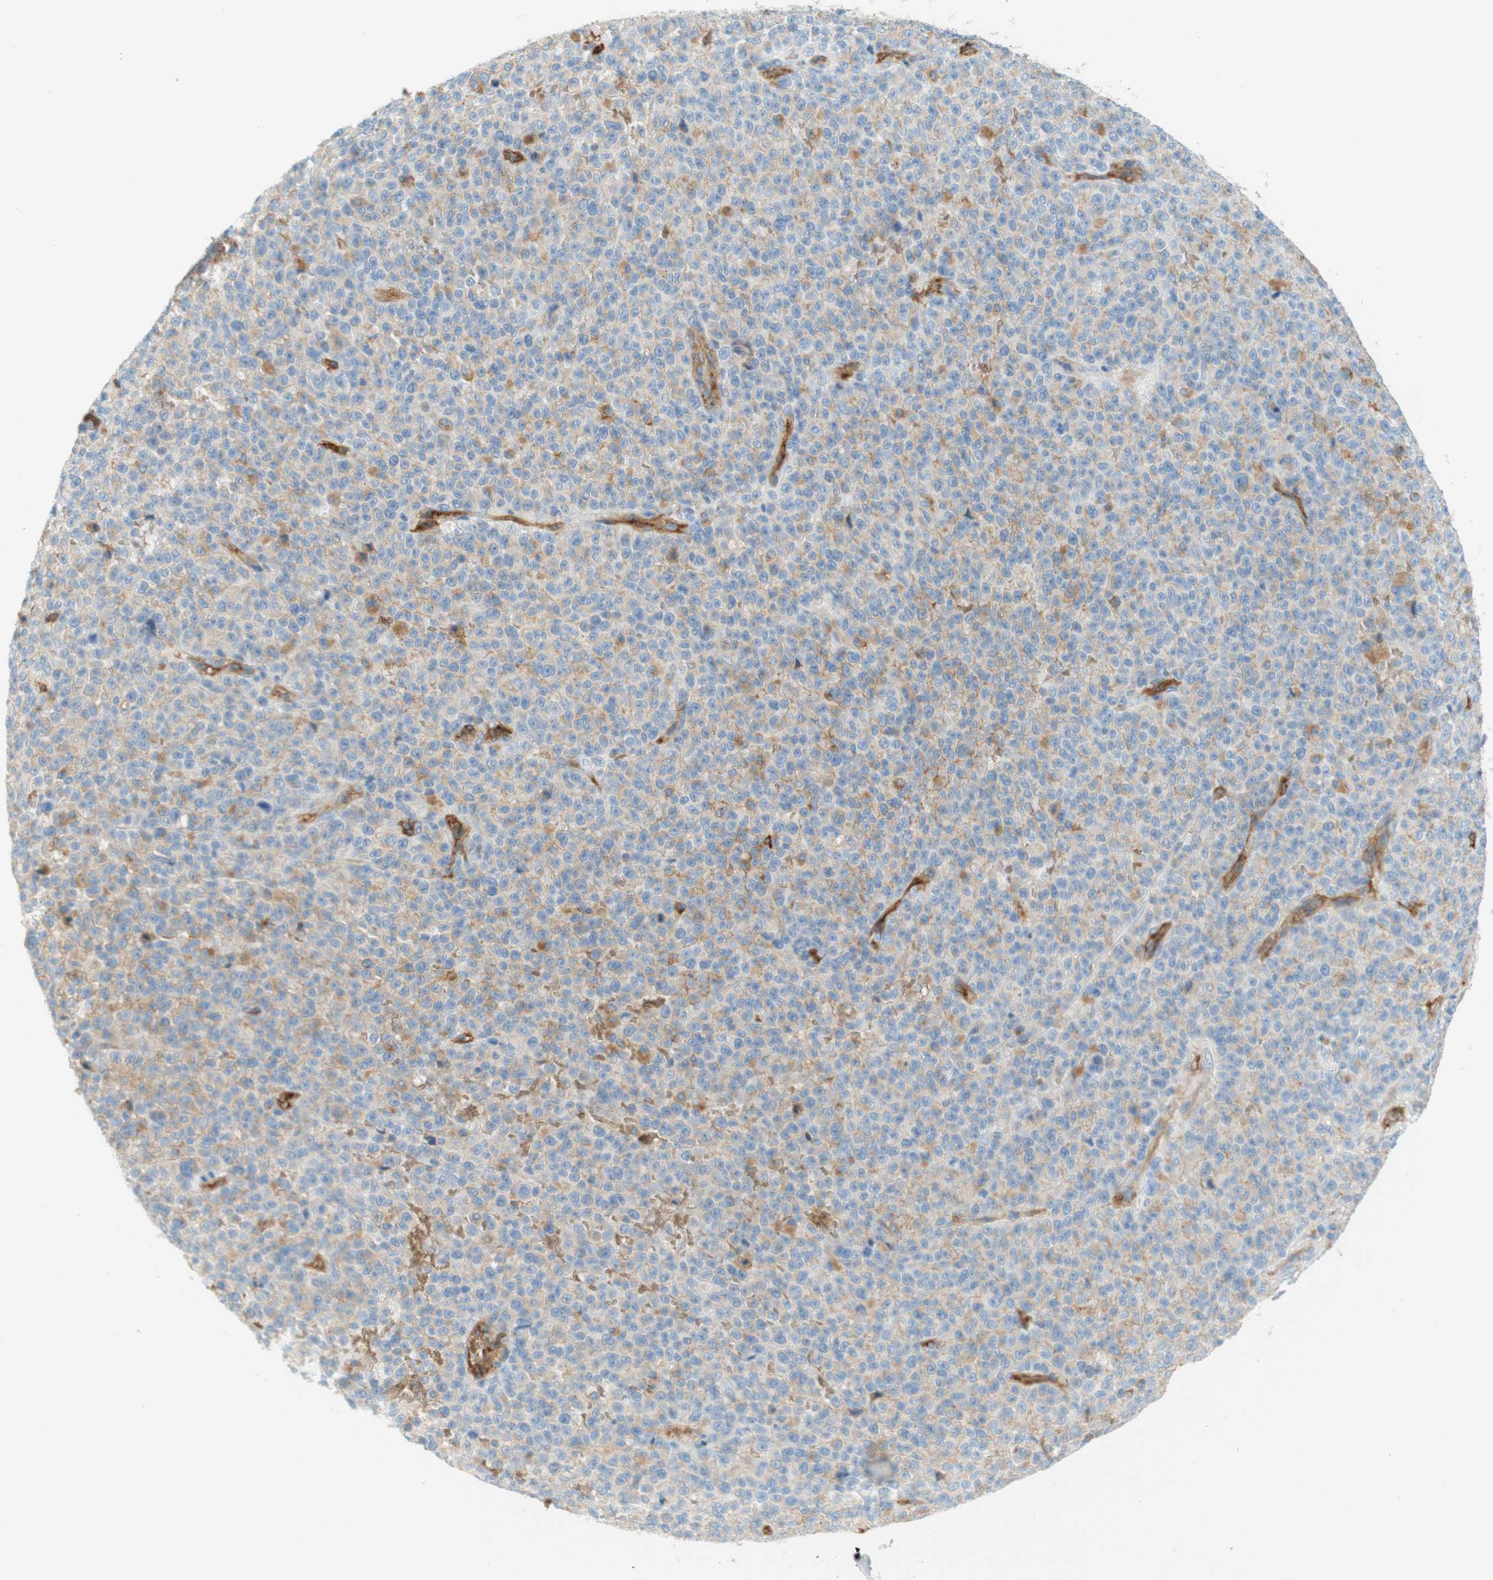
{"staining": {"intensity": "weak", "quantity": "25%-75%", "location": "cytoplasmic/membranous"}, "tissue": "melanoma", "cell_type": "Tumor cells", "image_type": "cancer", "snomed": [{"axis": "morphology", "description": "Malignant melanoma, NOS"}, {"axis": "topography", "description": "Skin"}], "caption": "Protein staining of melanoma tissue exhibits weak cytoplasmic/membranous staining in about 25%-75% of tumor cells. (DAB = brown stain, brightfield microscopy at high magnification).", "gene": "STOM", "patient": {"sex": "female", "age": 82}}